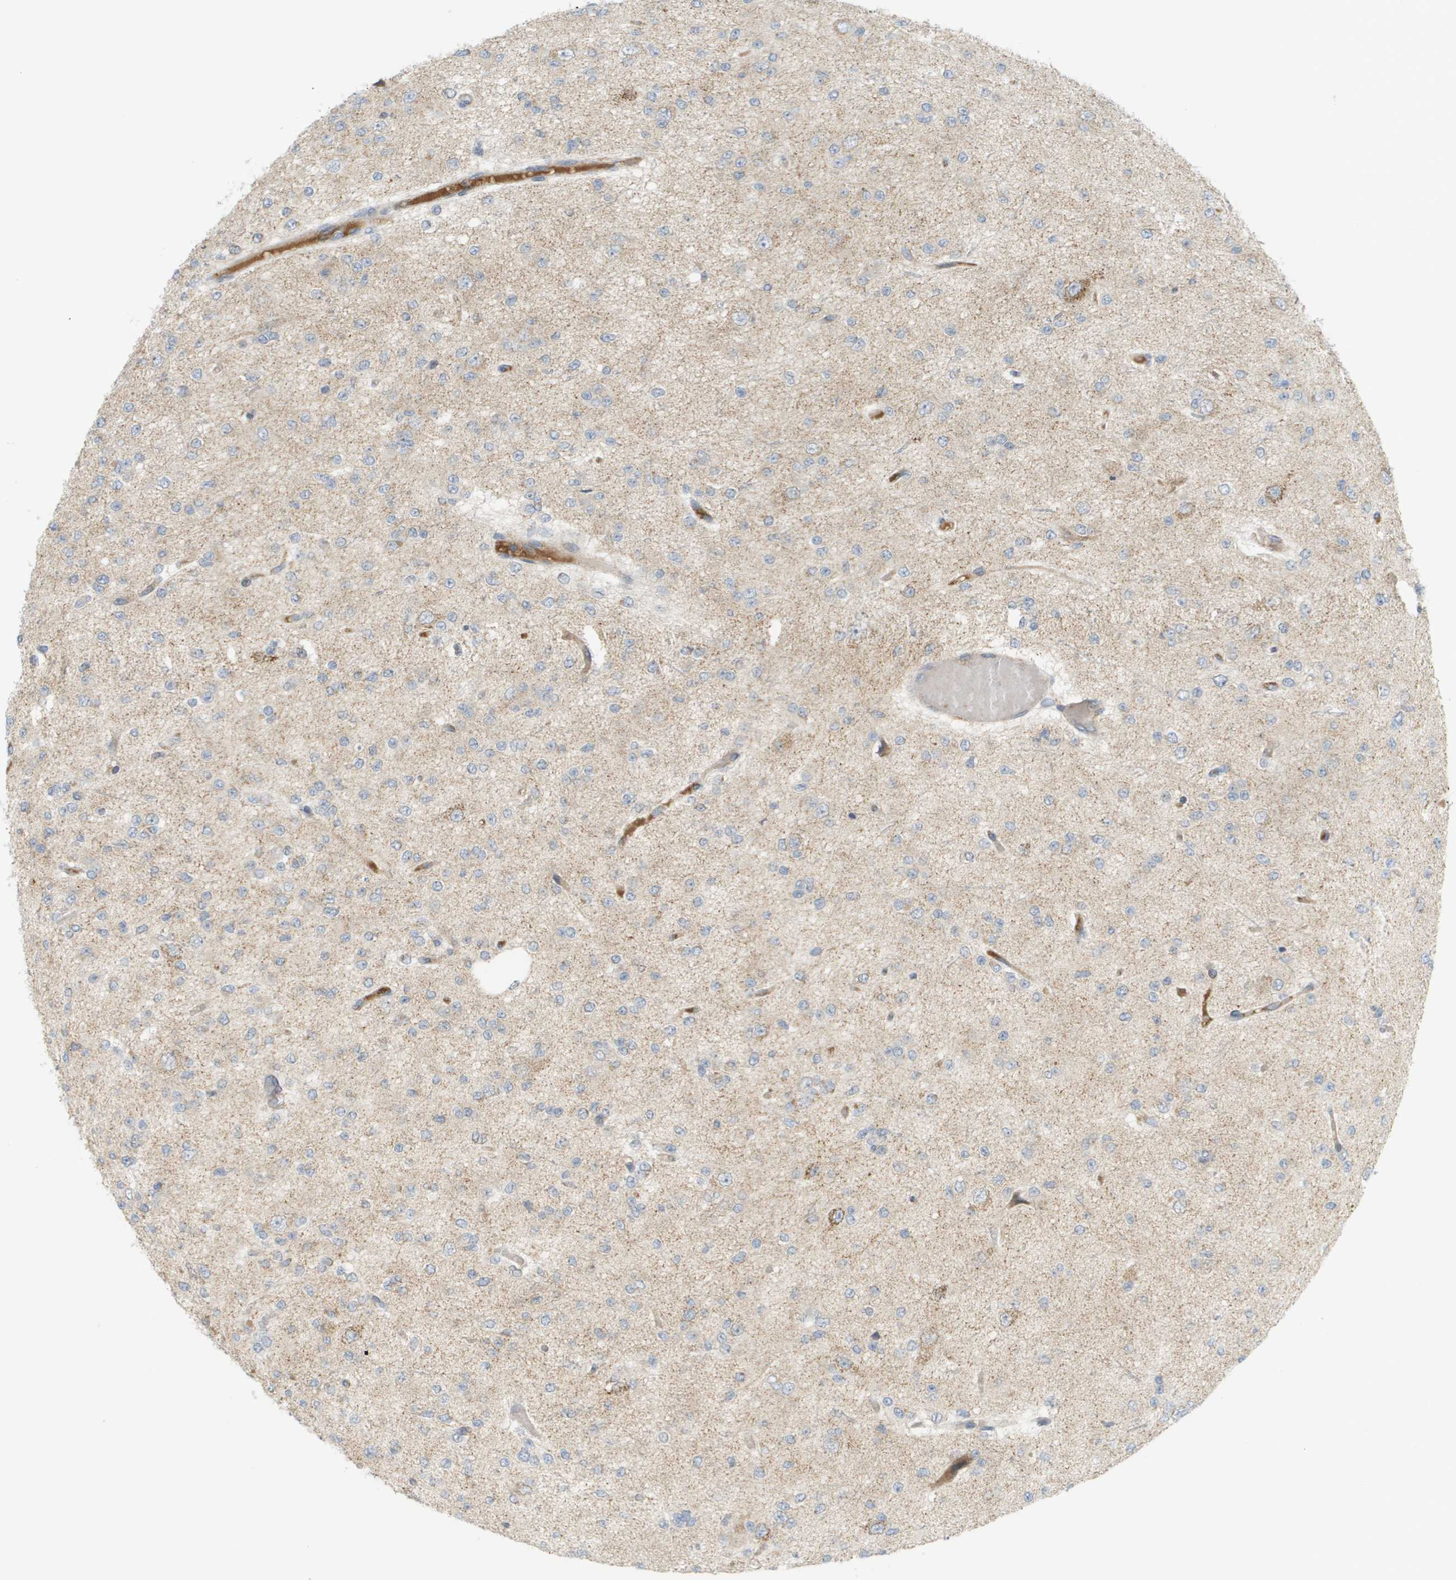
{"staining": {"intensity": "weak", "quantity": "<25%", "location": "cytoplasmic/membranous"}, "tissue": "glioma", "cell_type": "Tumor cells", "image_type": "cancer", "snomed": [{"axis": "morphology", "description": "Glioma, malignant, Low grade"}, {"axis": "topography", "description": "Brain"}], "caption": "Immunohistochemistry of human low-grade glioma (malignant) shows no expression in tumor cells.", "gene": "PROC", "patient": {"sex": "male", "age": 38}}